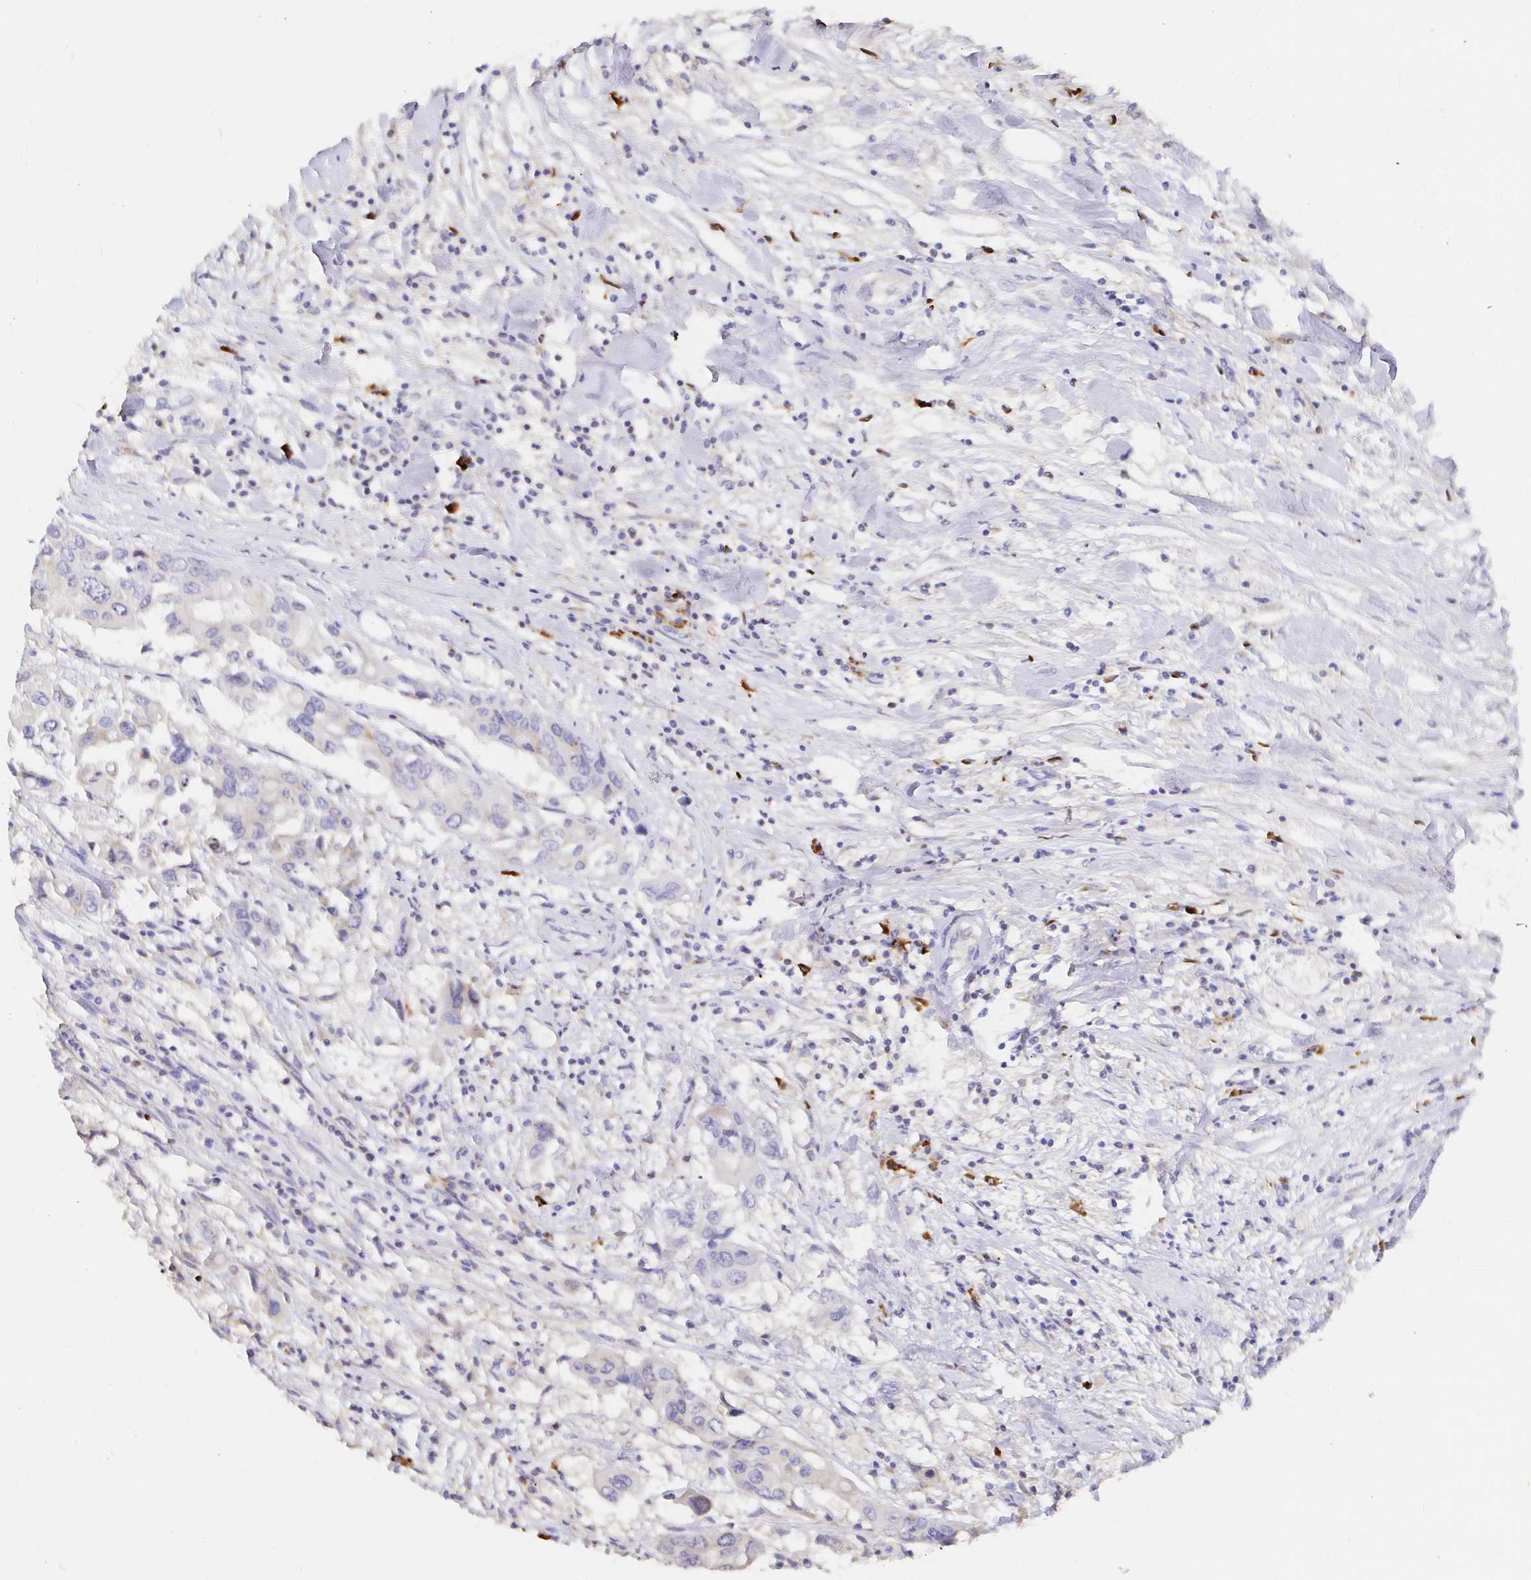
{"staining": {"intensity": "negative", "quantity": "none", "location": "none"}, "tissue": "colorectal cancer", "cell_type": "Tumor cells", "image_type": "cancer", "snomed": [{"axis": "morphology", "description": "Adenocarcinoma, NOS"}, {"axis": "topography", "description": "Colon"}], "caption": "Colorectal cancer (adenocarcinoma) was stained to show a protein in brown. There is no significant positivity in tumor cells.", "gene": "CXCR3", "patient": {"sex": "male", "age": 77}}